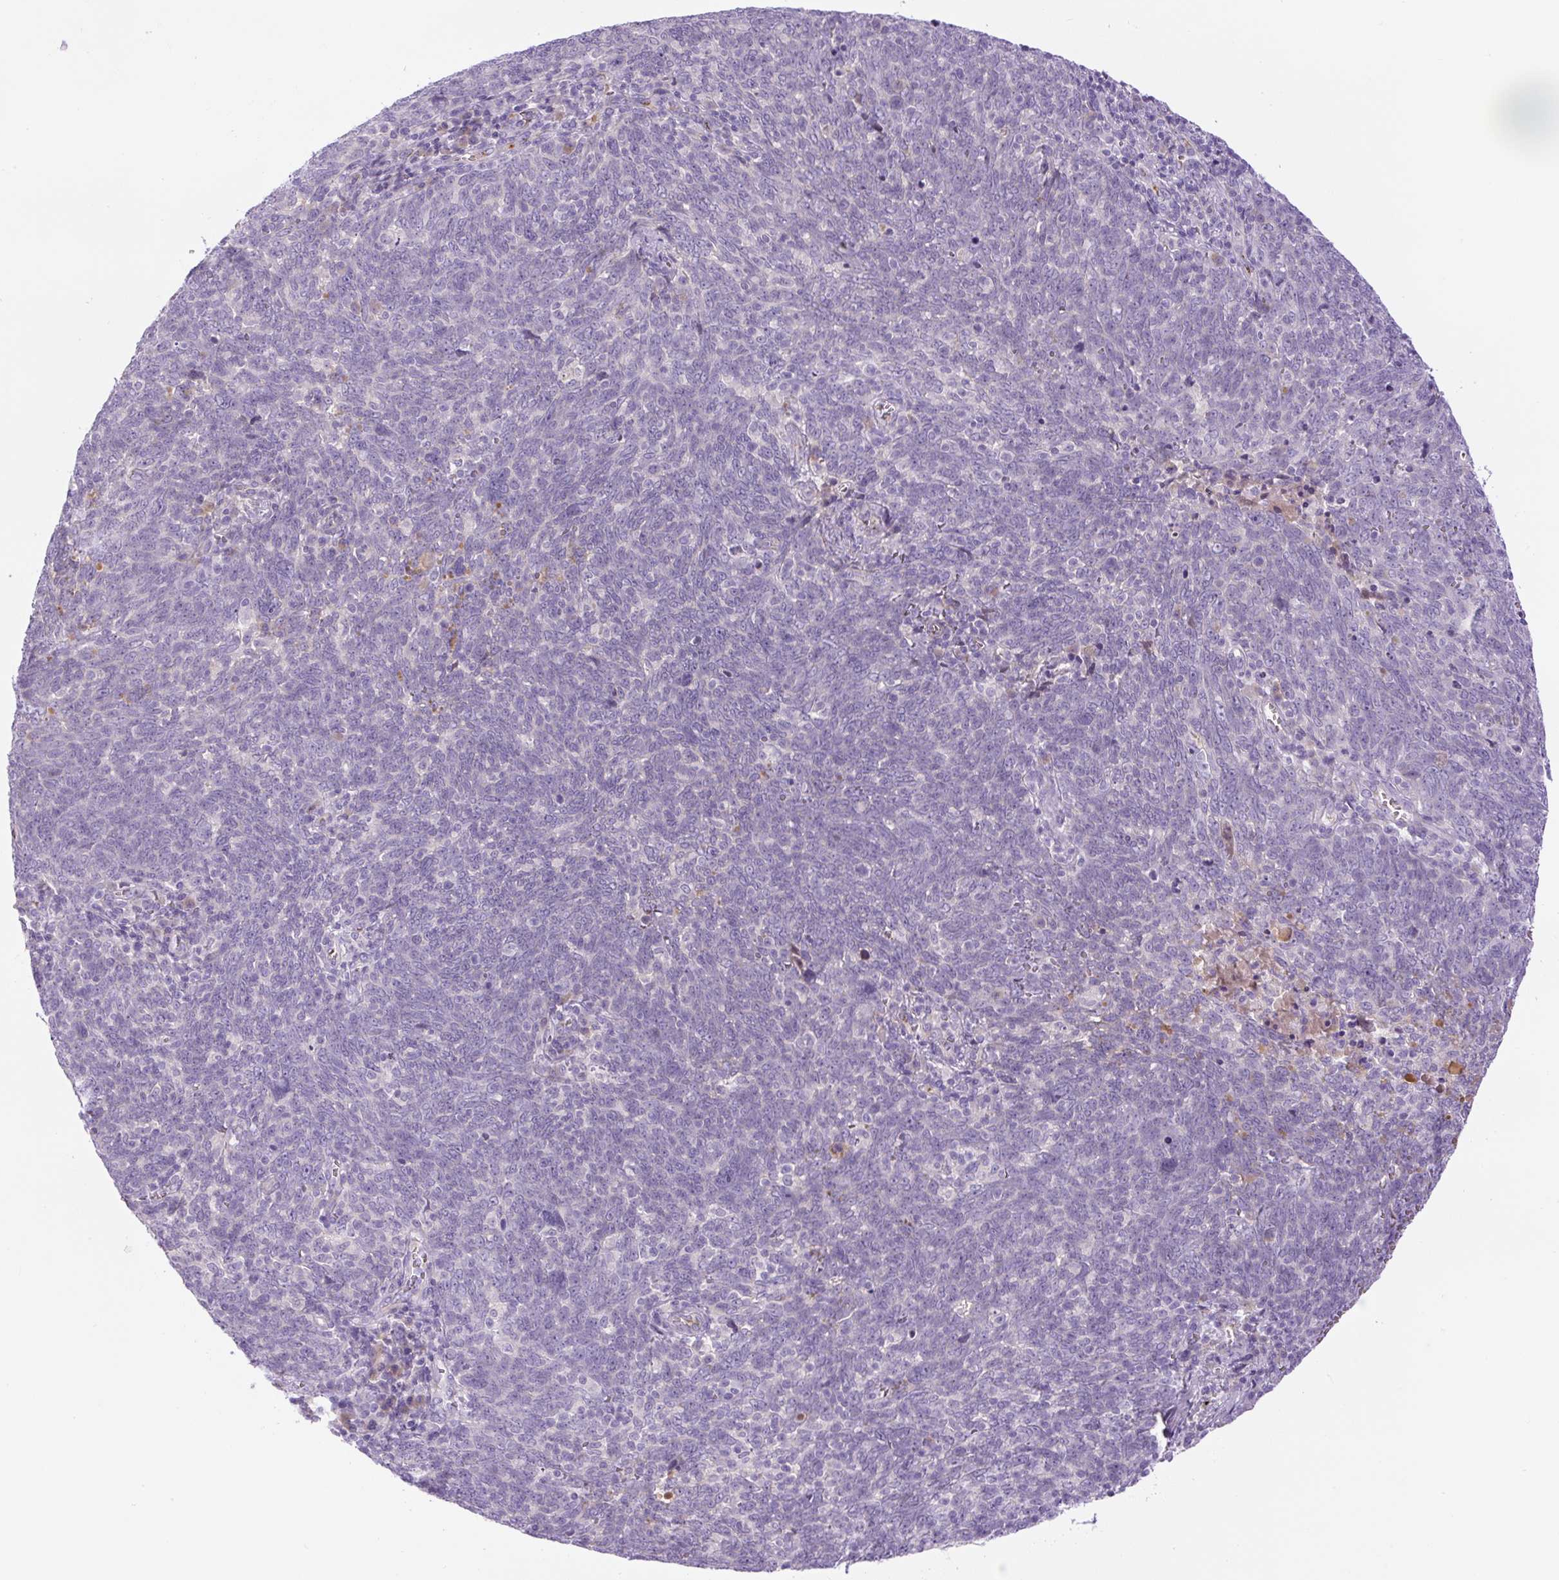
{"staining": {"intensity": "negative", "quantity": "none", "location": "none"}, "tissue": "lung cancer", "cell_type": "Tumor cells", "image_type": "cancer", "snomed": [{"axis": "morphology", "description": "Squamous cell carcinoma, NOS"}, {"axis": "topography", "description": "Lung"}], "caption": "DAB (3,3'-diaminobenzidine) immunohistochemical staining of lung cancer demonstrates no significant expression in tumor cells.", "gene": "RSPO4", "patient": {"sex": "female", "age": 72}}